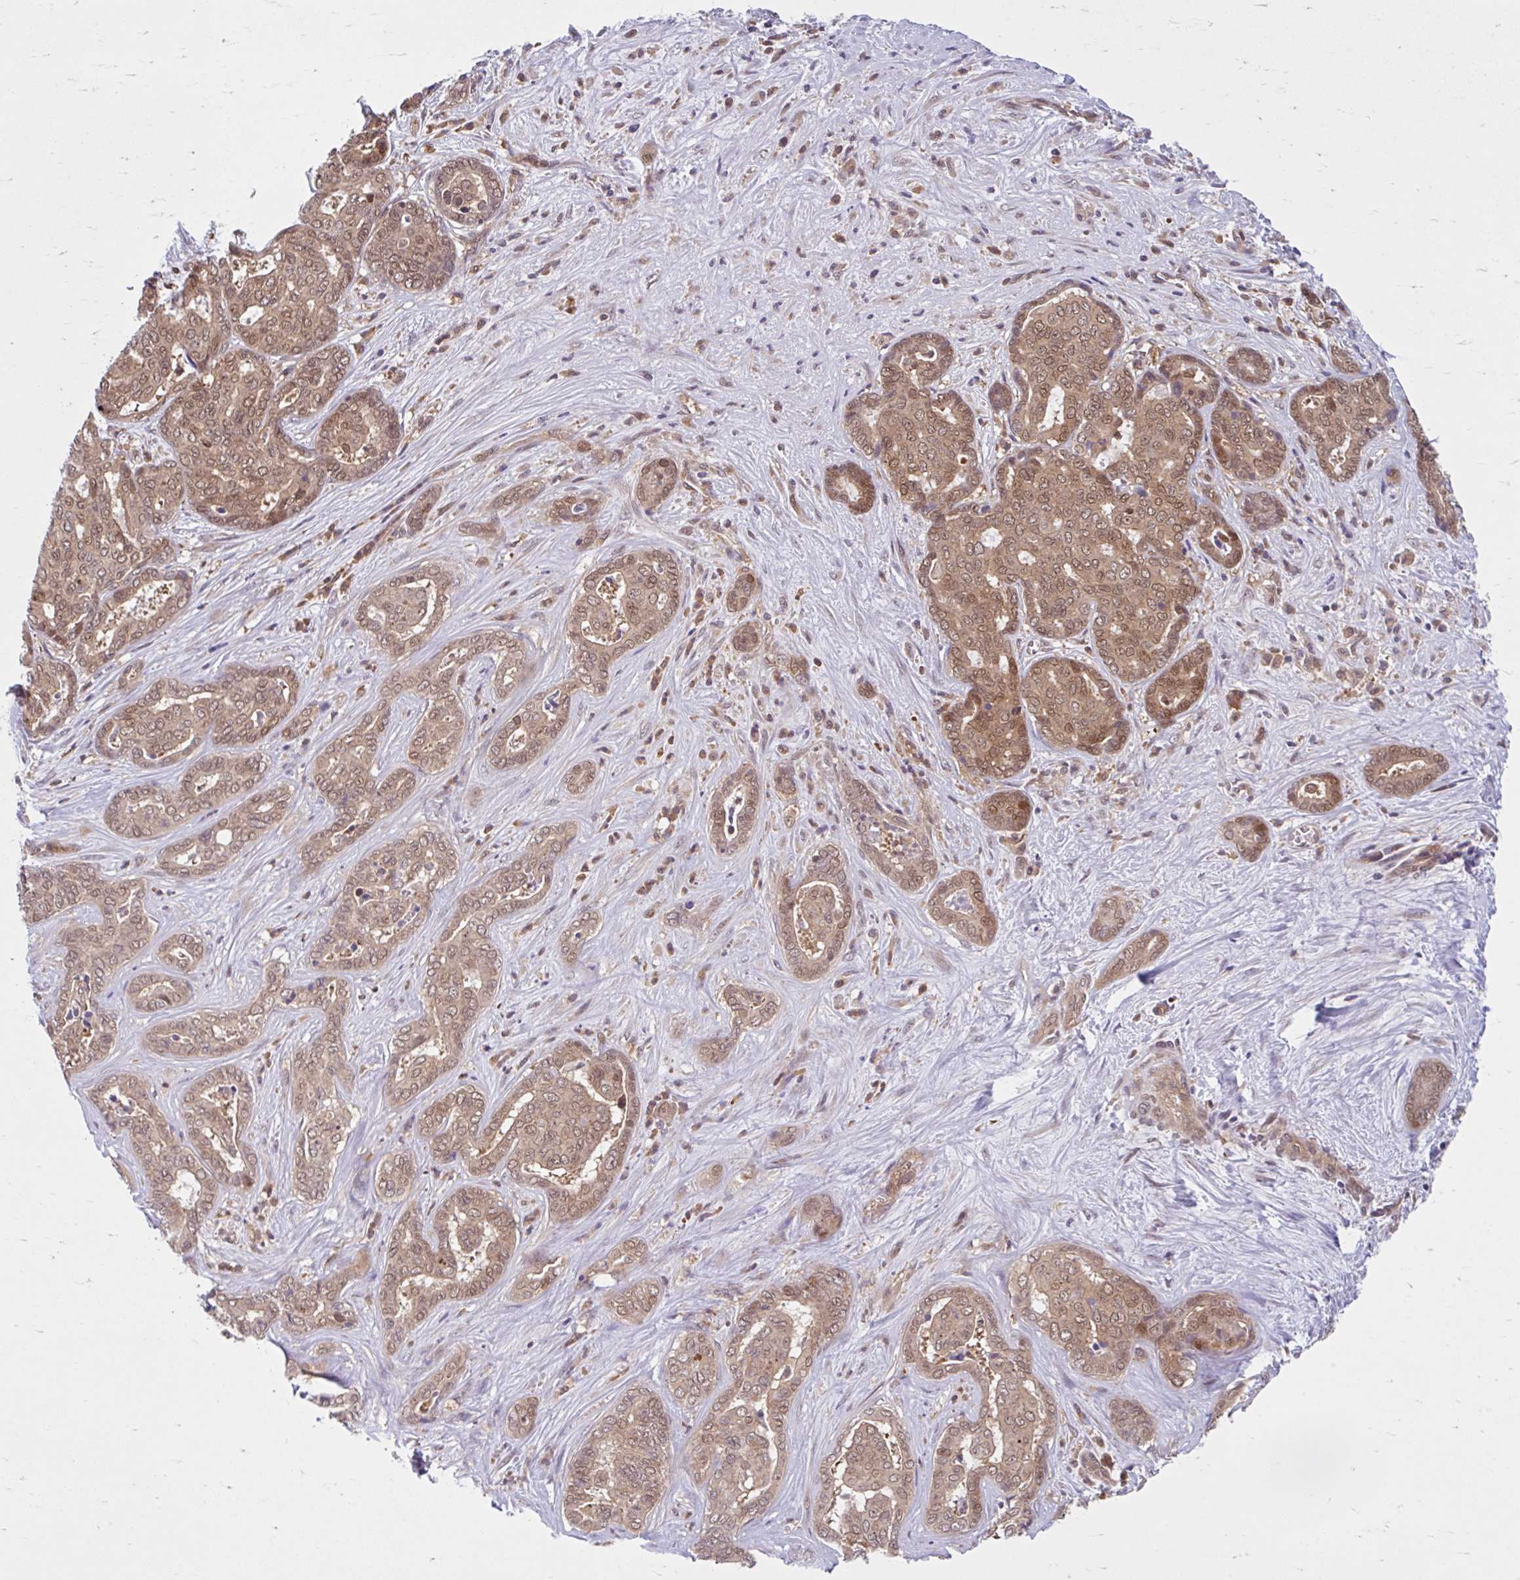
{"staining": {"intensity": "moderate", "quantity": ">75%", "location": "cytoplasmic/membranous,nuclear"}, "tissue": "liver cancer", "cell_type": "Tumor cells", "image_type": "cancer", "snomed": [{"axis": "morphology", "description": "Cholangiocarcinoma"}, {"axis": "topography", "description": "Liver"}], "caption": "Moderate cytoplasmic/membranous and nuclear staining for a protein is identified in approximately >75% of tumor cells of liver cholangiocarcinoma using immunohistochemistry.", "gene": "HMBS", "patient": {"sex": "female", "age": 64}}